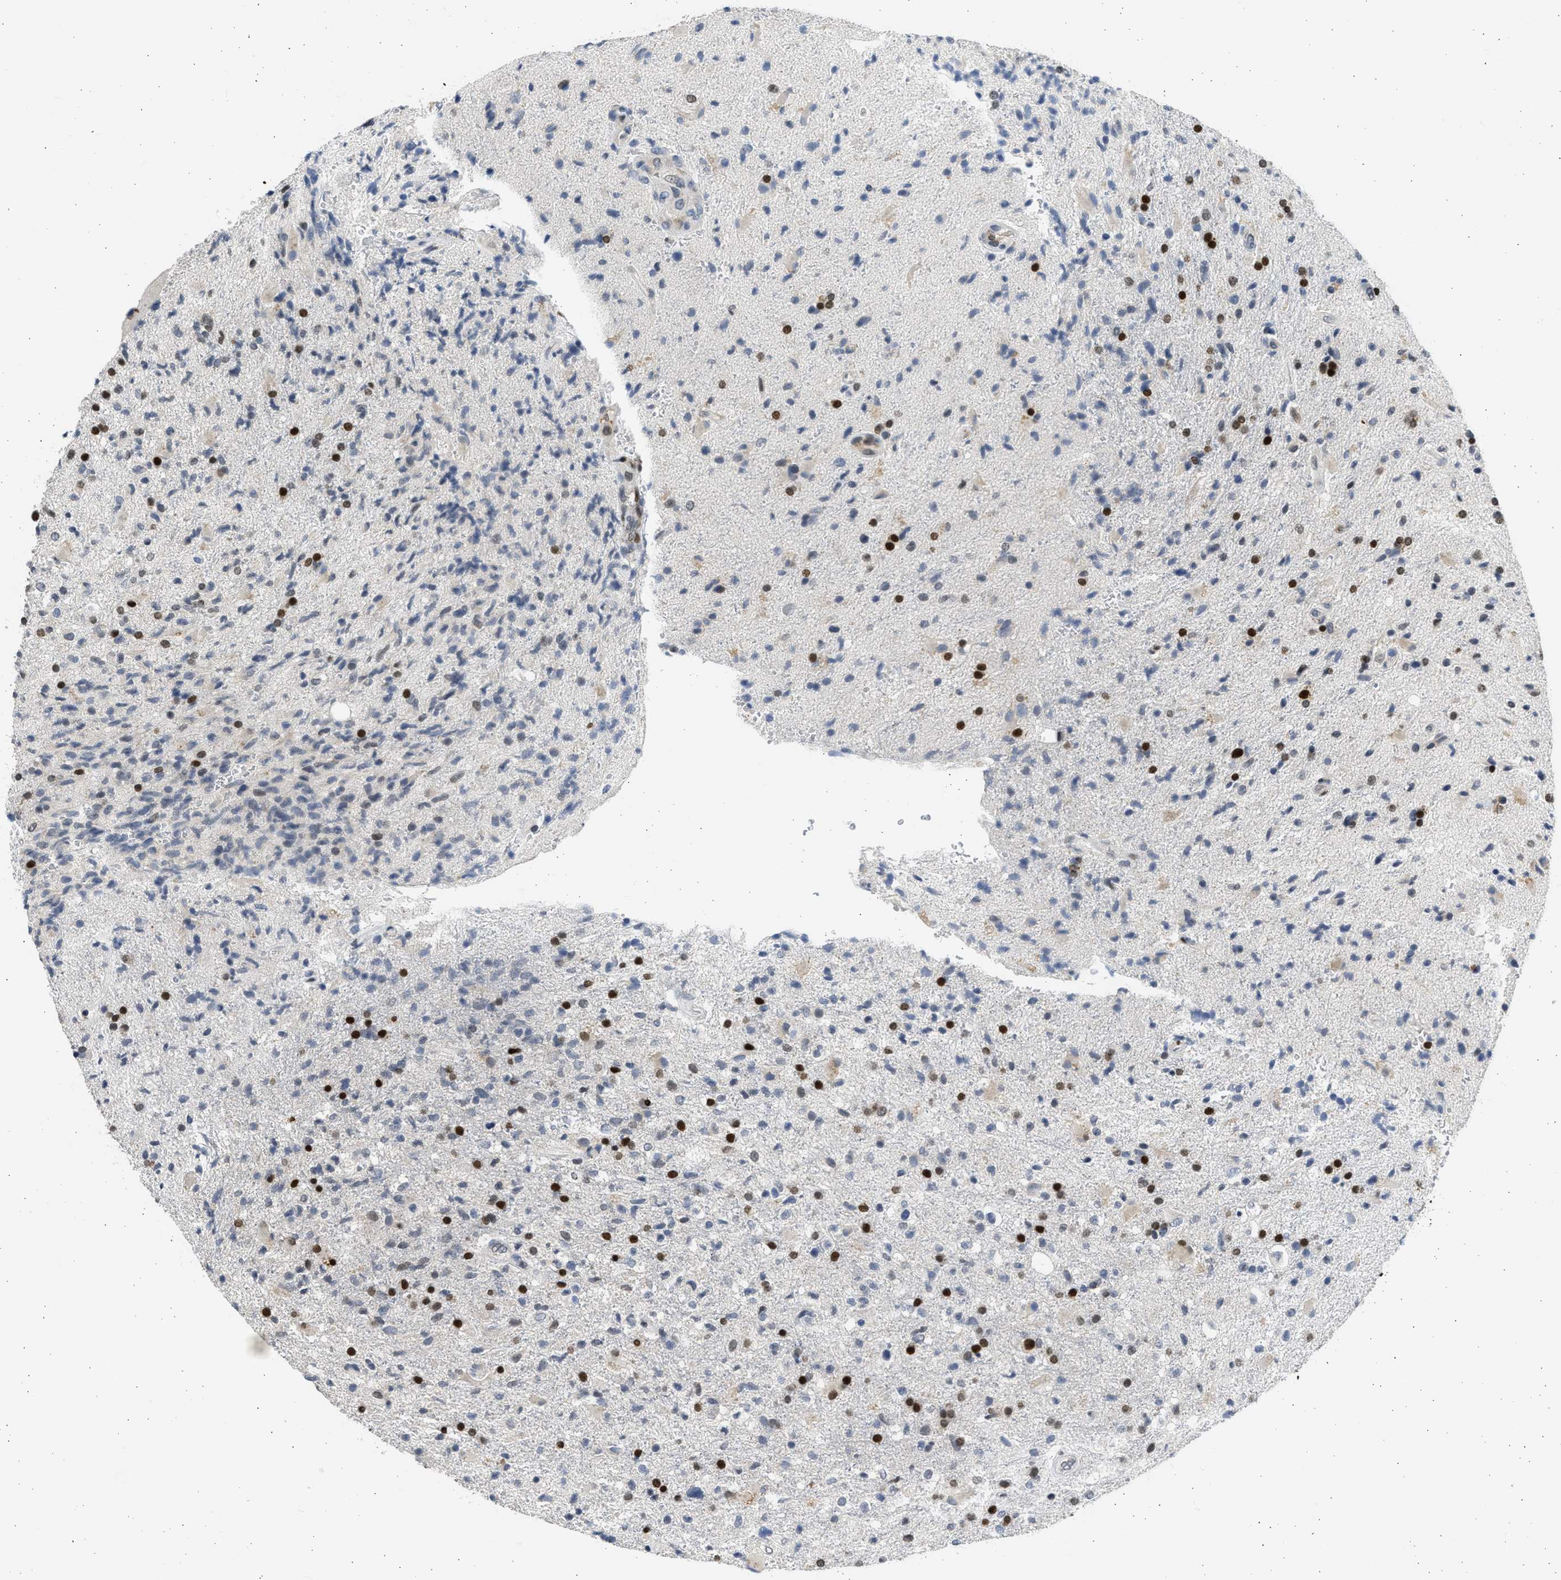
{"staining": {"intensity": "strong", "quantity": "25%-75%", "location": "nuclear"}, "tissue": "glioma", "cell_type": "Tumor cells", "image_type": "cancer", "snomed": [{"axis": "morphology", "description": "Glioma, malignant, High grade"}, {"axis": "topography", "description": "Brain"}], "caption": "A brown stain shows strong nuclear staining of a protein in glioma tumor cells.", "gene": "HMGN3", "patient": {"sex": "male", "age": 72}}